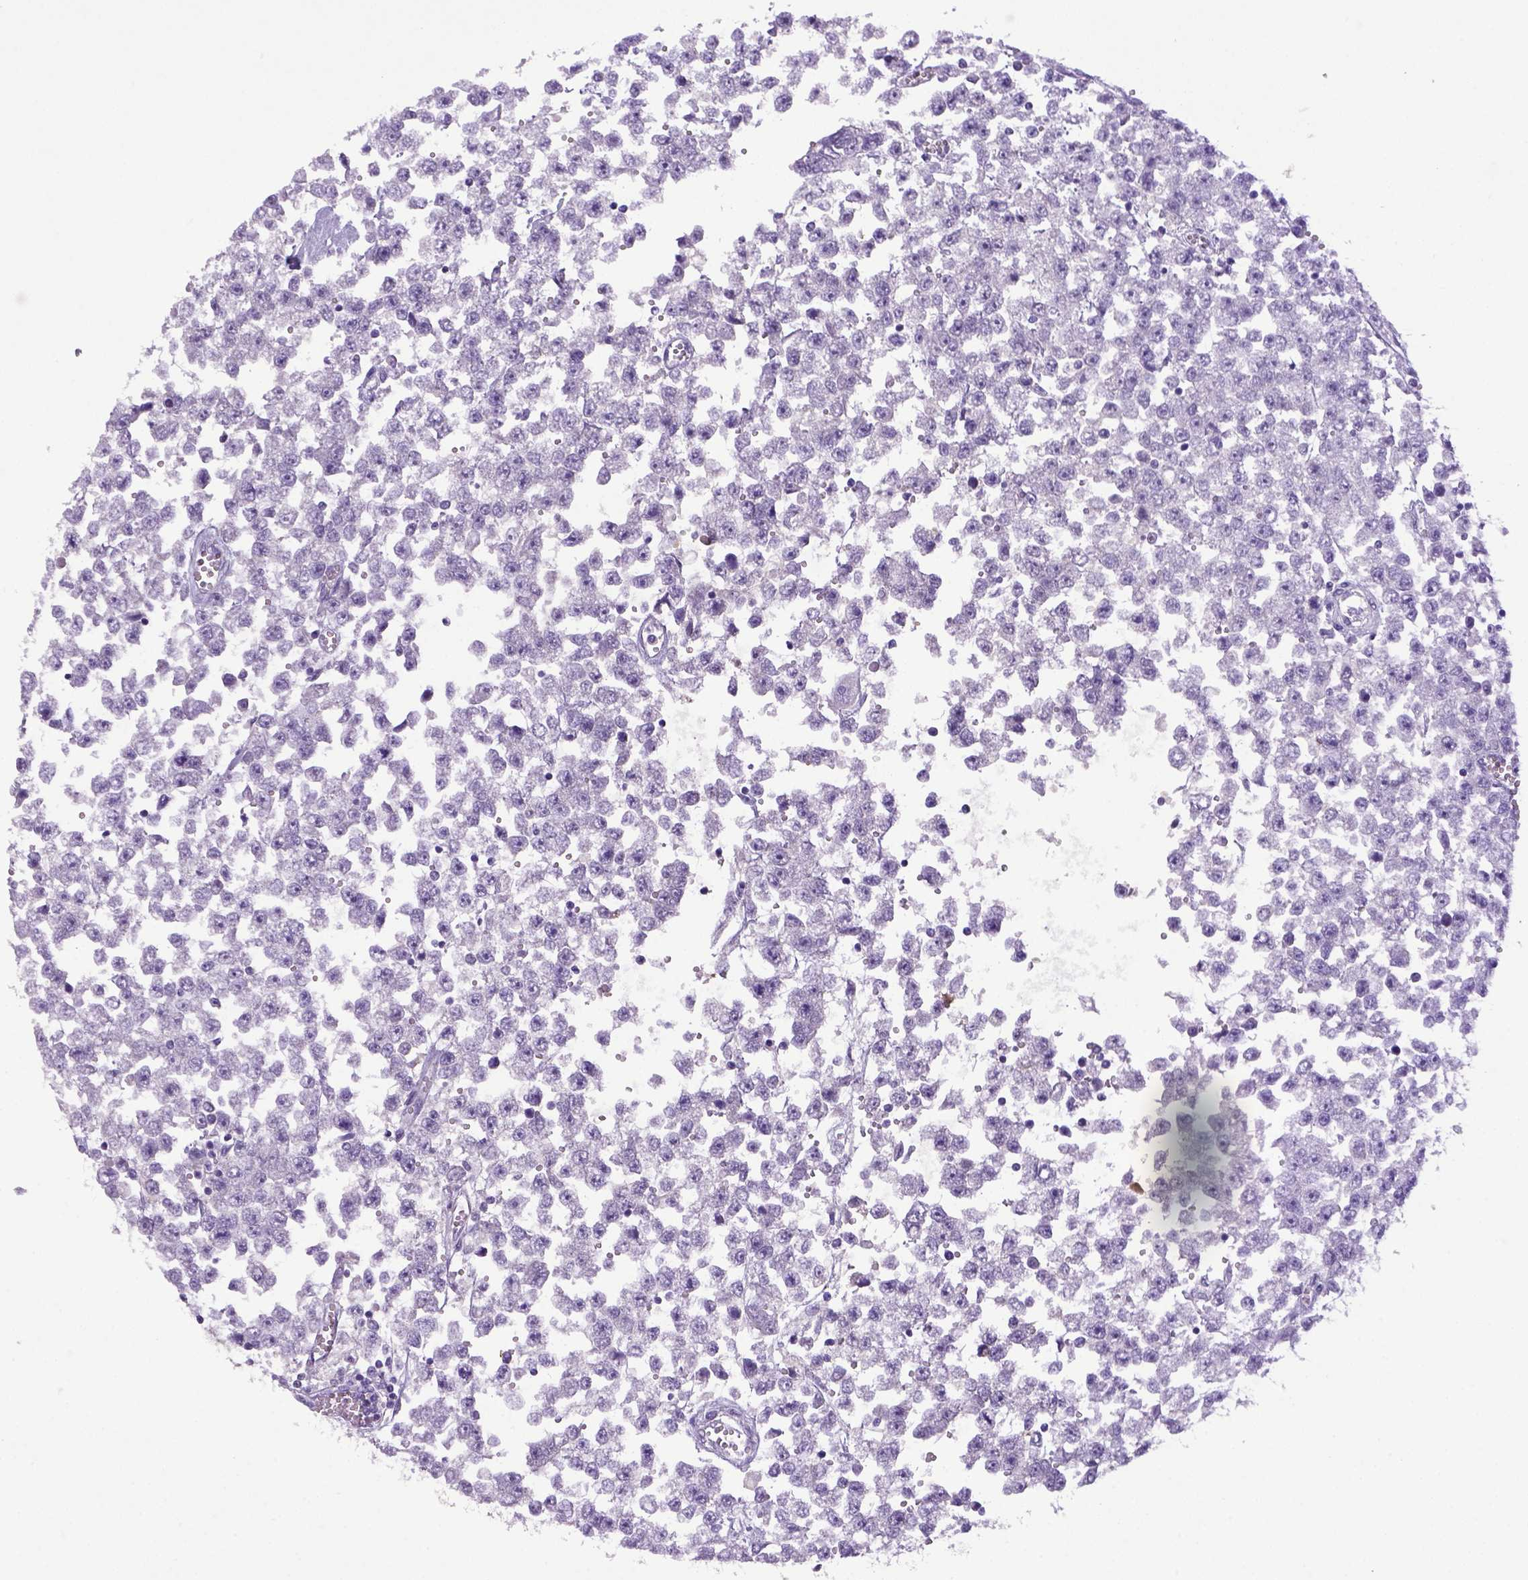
{"staining": {"intensity": "negative", "quantity": "none", "location": "none"}, "tissue": "testis cancer", "cell_type": "Tumor cells", "image_type": "cancer", "snomed": [{"axis": "morphology", "description": "Seminoma, NOS"}, {"axis": "topography", "description": "Testis"}], "caption": "Immunohistochemistry (IHC) of human testis cancer (seminoma) shows no staining in tumor cells.", "gene": "ITIH4", "patient": {"sex": "male", "age": 34}}